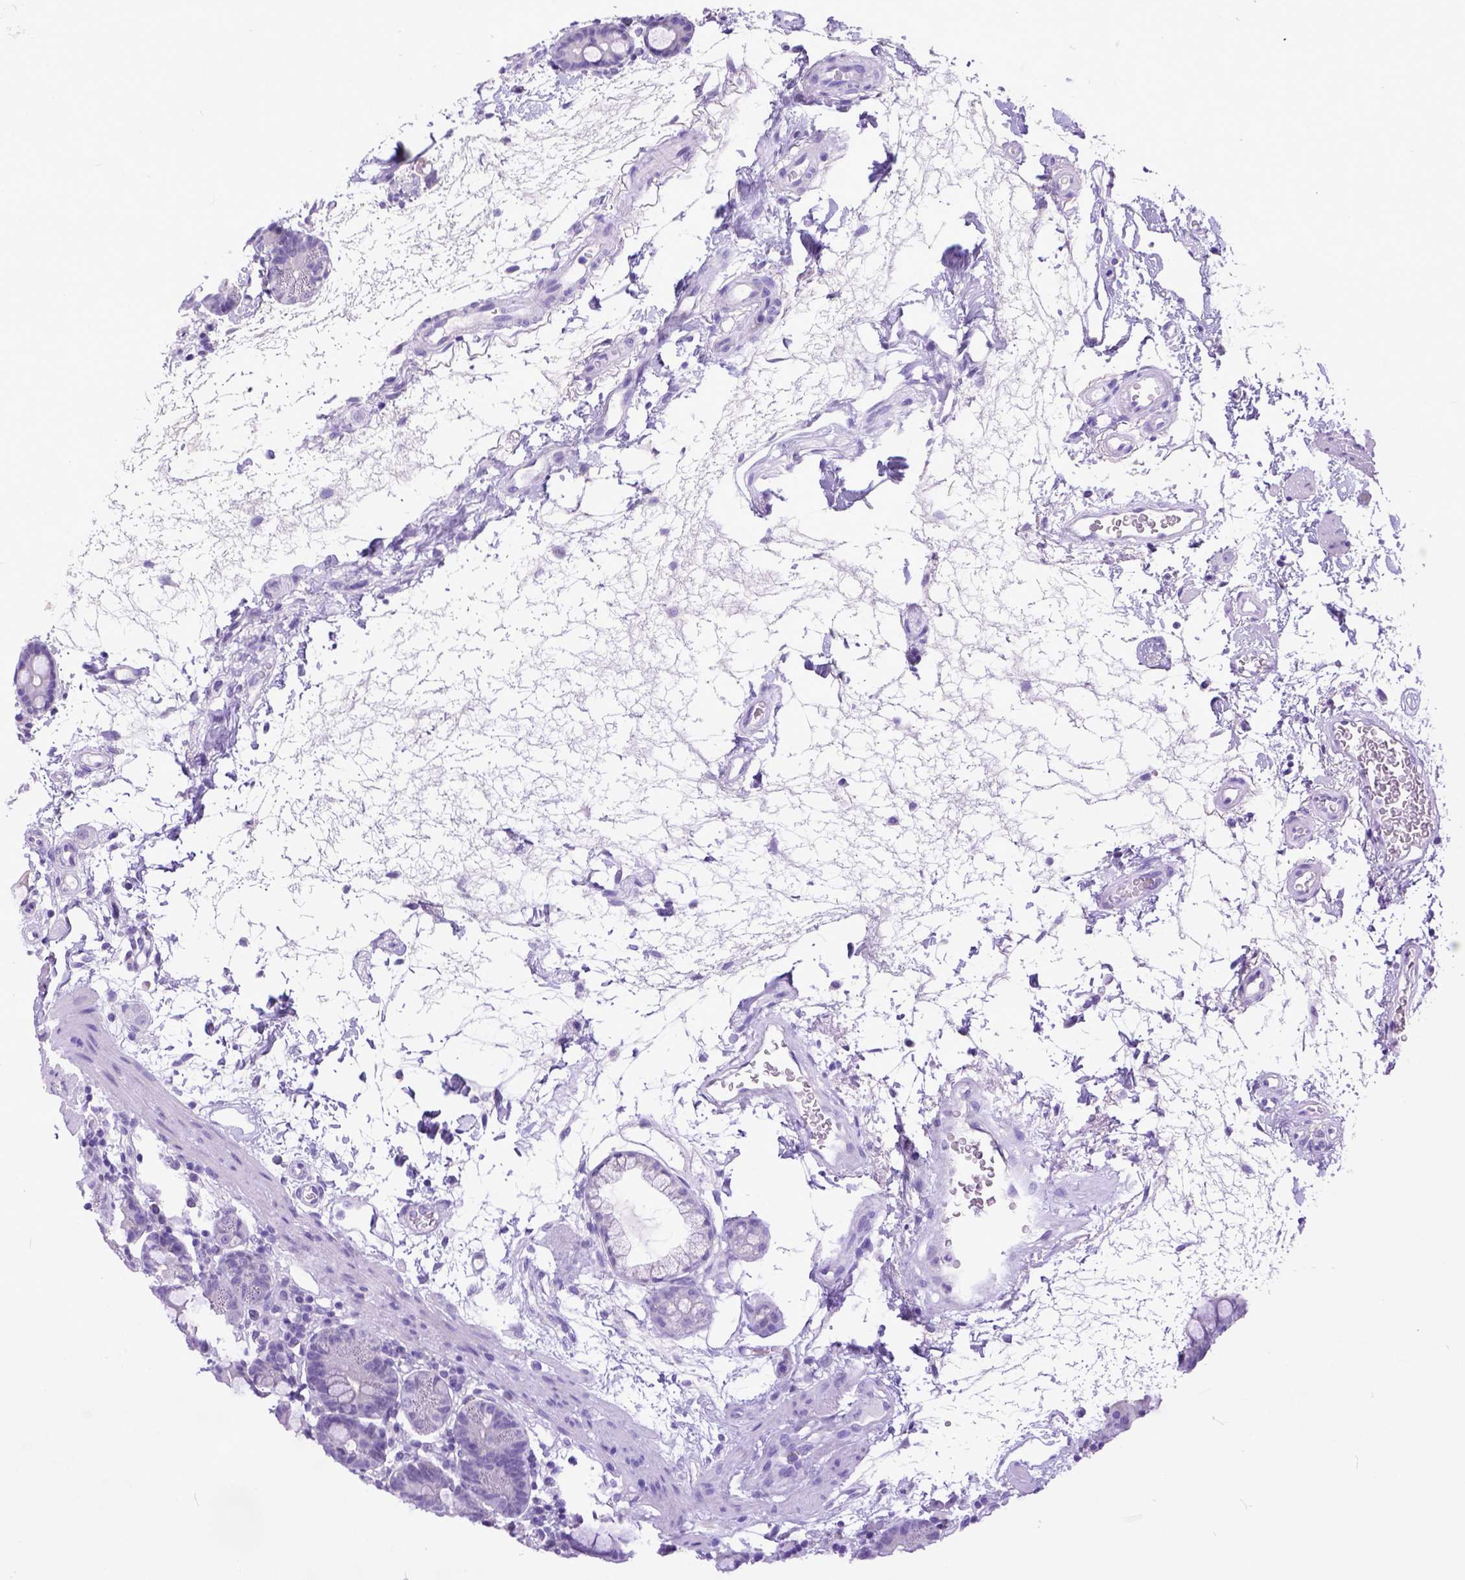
{"staining": {"intensity": "negative", "quantity": "none", "location": "none"}, "tissue": "duodenum", "cell_type": "Glandular cells", "image_type": "normal", "snomed": [{"axis": "morphology", "description": "Normal tissue, NOS"}, {"axis": "topography", "description": "Pancreas"}, {"axis": "topography", "description": "Duodenum"}], "caption": "An image of human duodenum is negative for staining in glandular cells. (DAB IHC with hematoxylin counter stain).", "gene": "ESR1", "patient": {"sex": "male", "age": 59}}